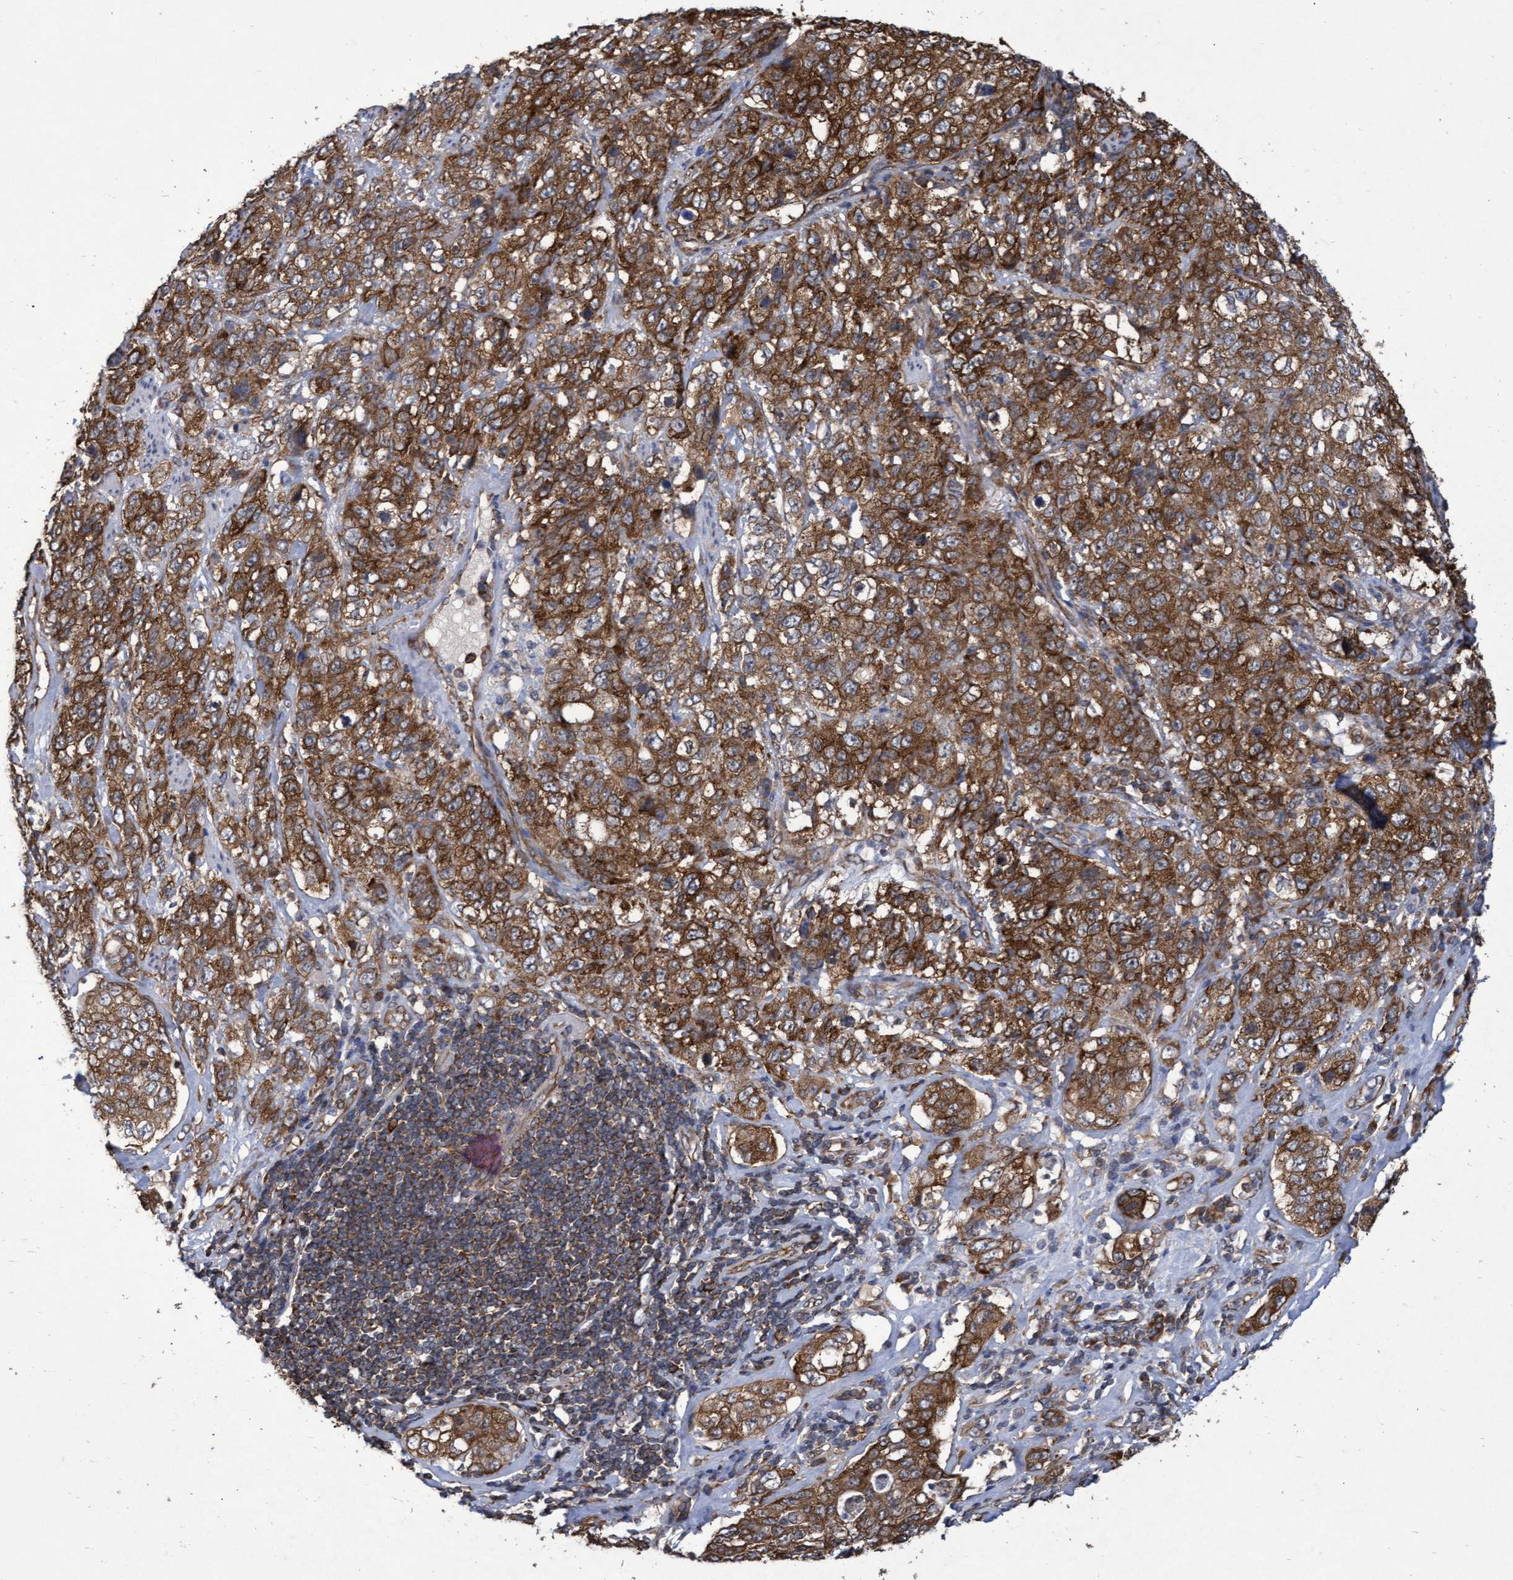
{"staining": {"intensity": "strong", "quantity": ">75%", "location": "cytoplasmic/membranous"}, "tissue": "stomach cancer", "cell_type": "Tumor cells", "image_type": "cancer", "snomed": [{"axis": "morphology", "description": "Adenocarcinoma, NOS"}, {"axis": "topography", "description": "Stomach"}], "caption": "Immunohistochemistry (DAB (3,3'-diaminobenzidine)) staining of human stomach cancer (adenocarcinoma) exhibits strong cytoplasmic/membranous protein expression in approximately >75% of tumor cells.", "gene": "ABCF2", "patient": {"sex": "male", "age": 48}}